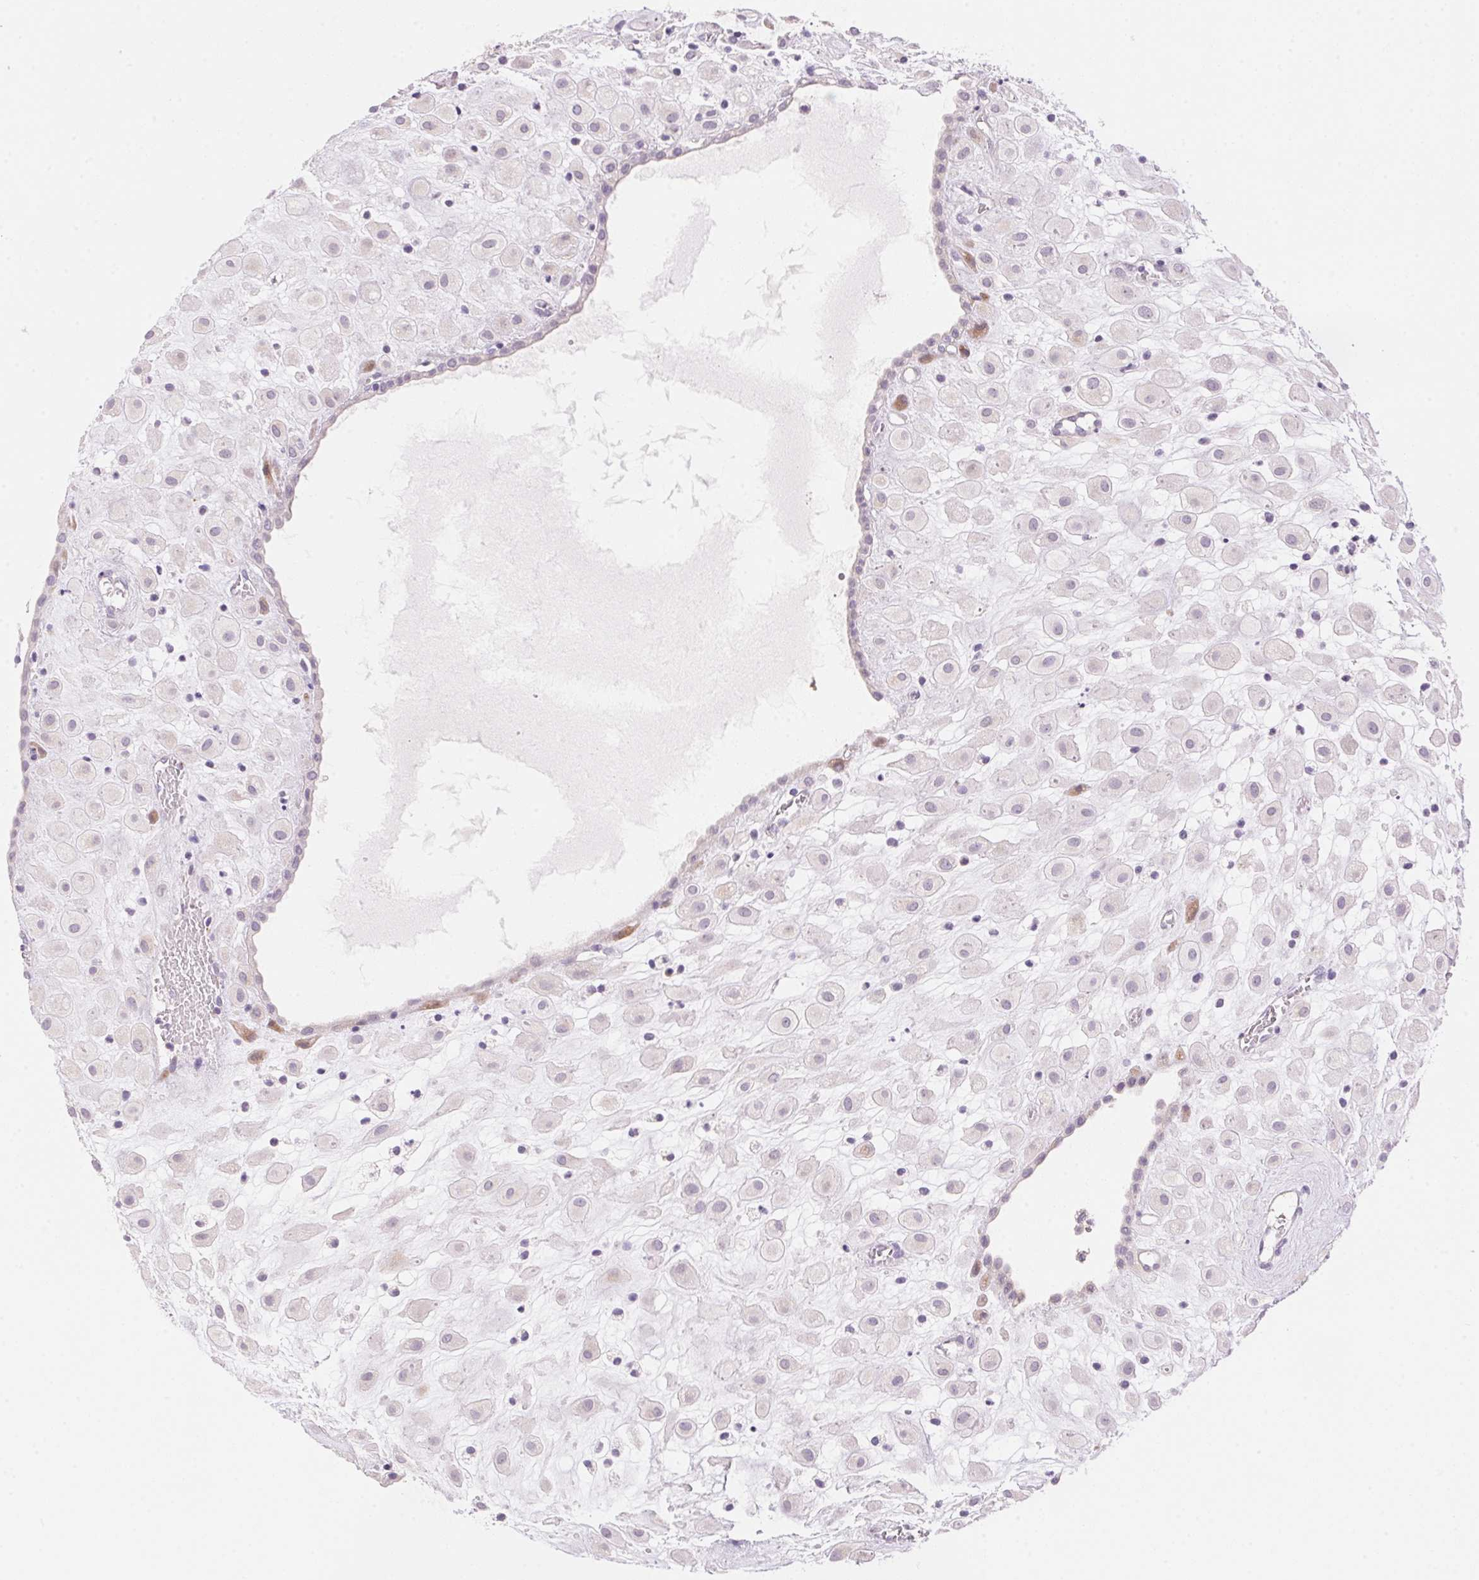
{"staining": {"intensity": "negative", "quantity": "none", "location": "none"}, "tissue": "placenta", "cell_type": "Decidual cells", "image_type": "normal", "snomed": [{"axis": "morphology", "description": "Normal tissue, NOS"}, {"axis": "topography", "description": "Placenta"}], "caption": "This is a image of IHC staining of benign placenta, which shows no positivity in decidual cells.", "gene": "TEKT1", "patient": {"sex": "female", "age": 24}}